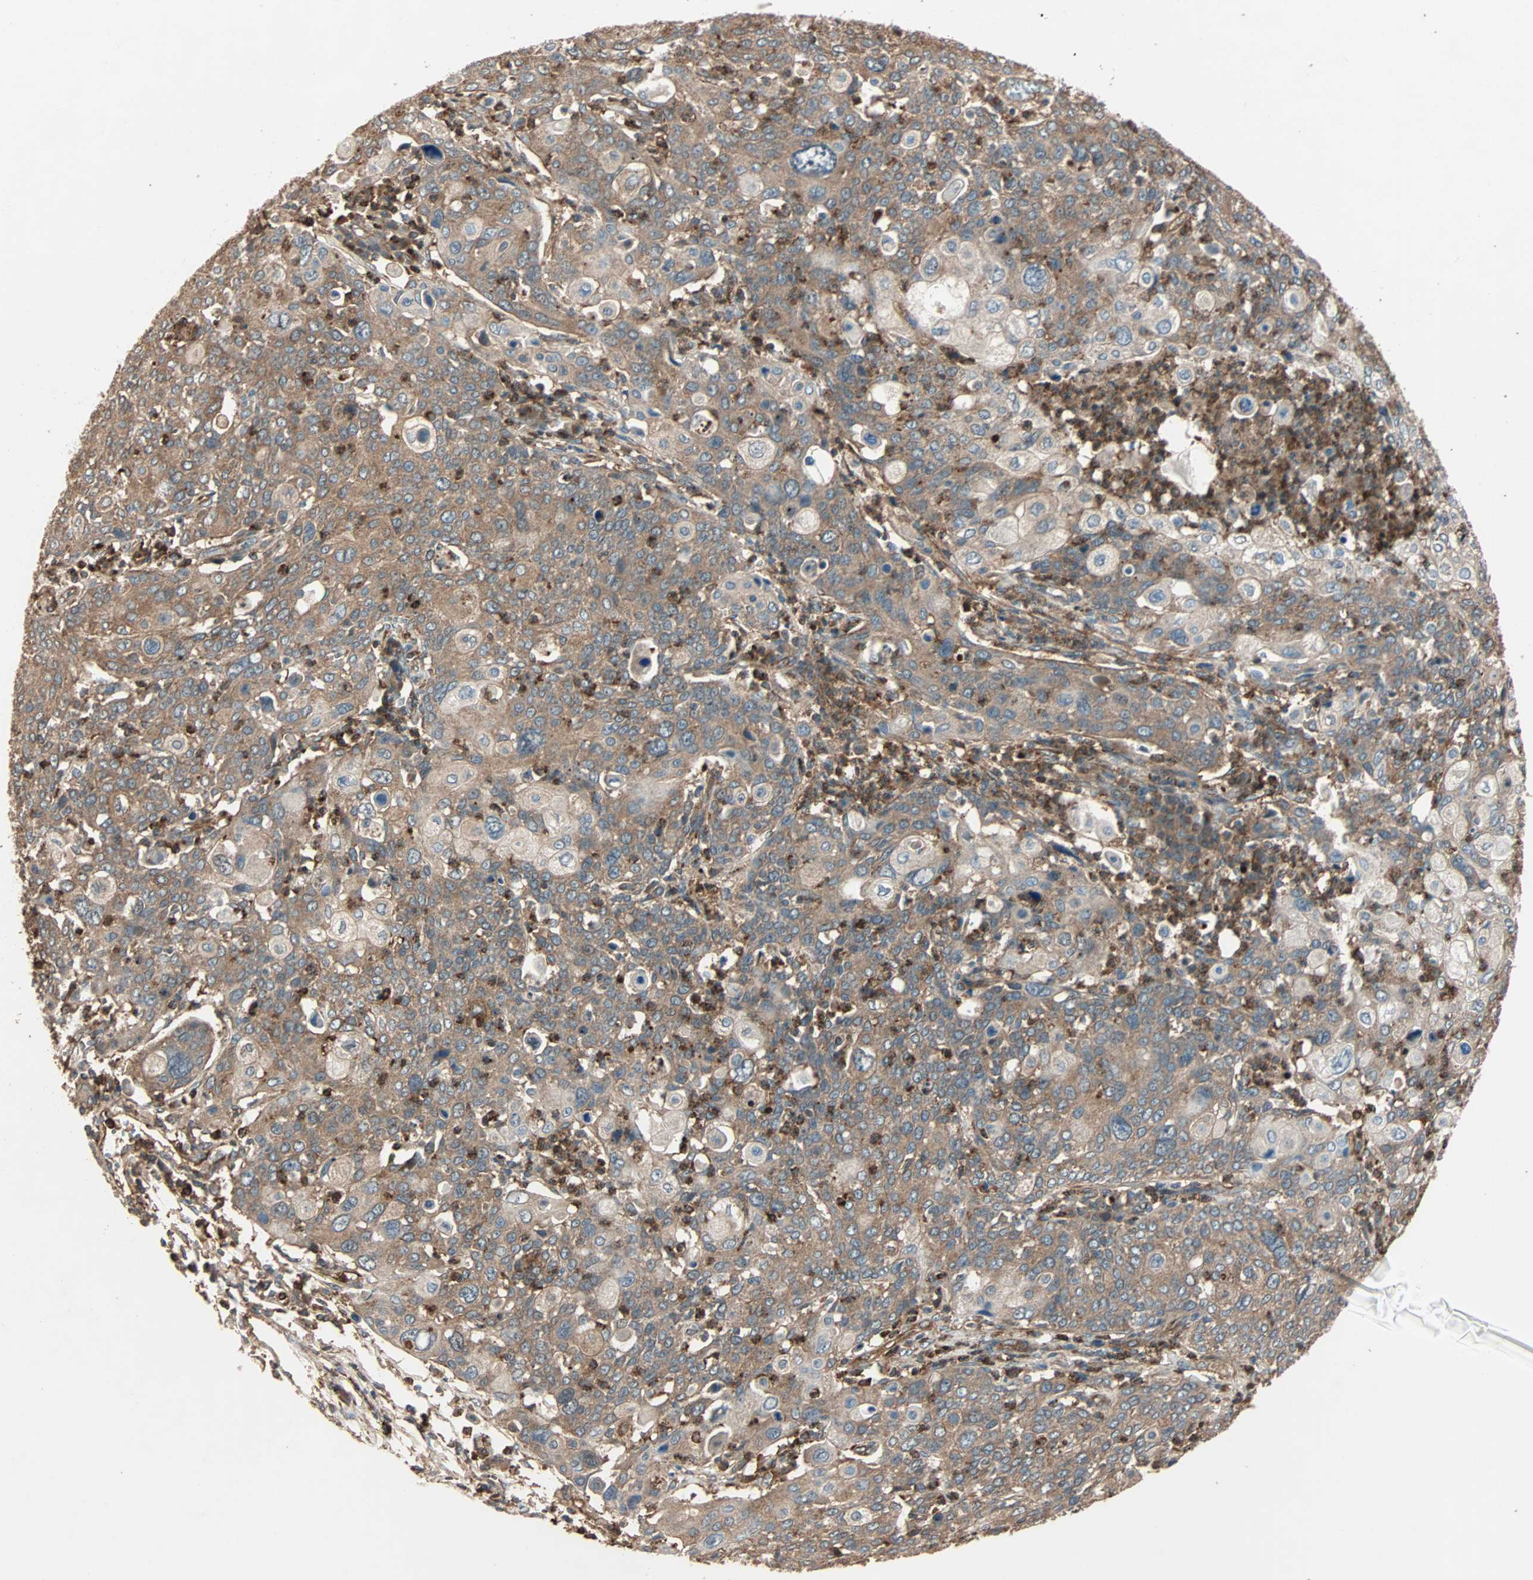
{"staining": {"intensity": "moderate", "quantity": ">75%", "location": "cytoplasmic/membranous"}, "tissue": "cervical cancer", "cell_type": "Tumor cells", "image_type": "cancer", "snomed": [{"axis": "morphology", "description": "Squamous cell carcinoma, NOS"}, {"axis": "topography", "description": "Cervix"}], "caption": "Moderate cytoplasmic/membranous expression is appreciated in approximately >75% of tumor cells in cervical cancer (squamous cell carcinoma).", "gene": "GCK", "patient": {"sex": "female", "age": 40}}